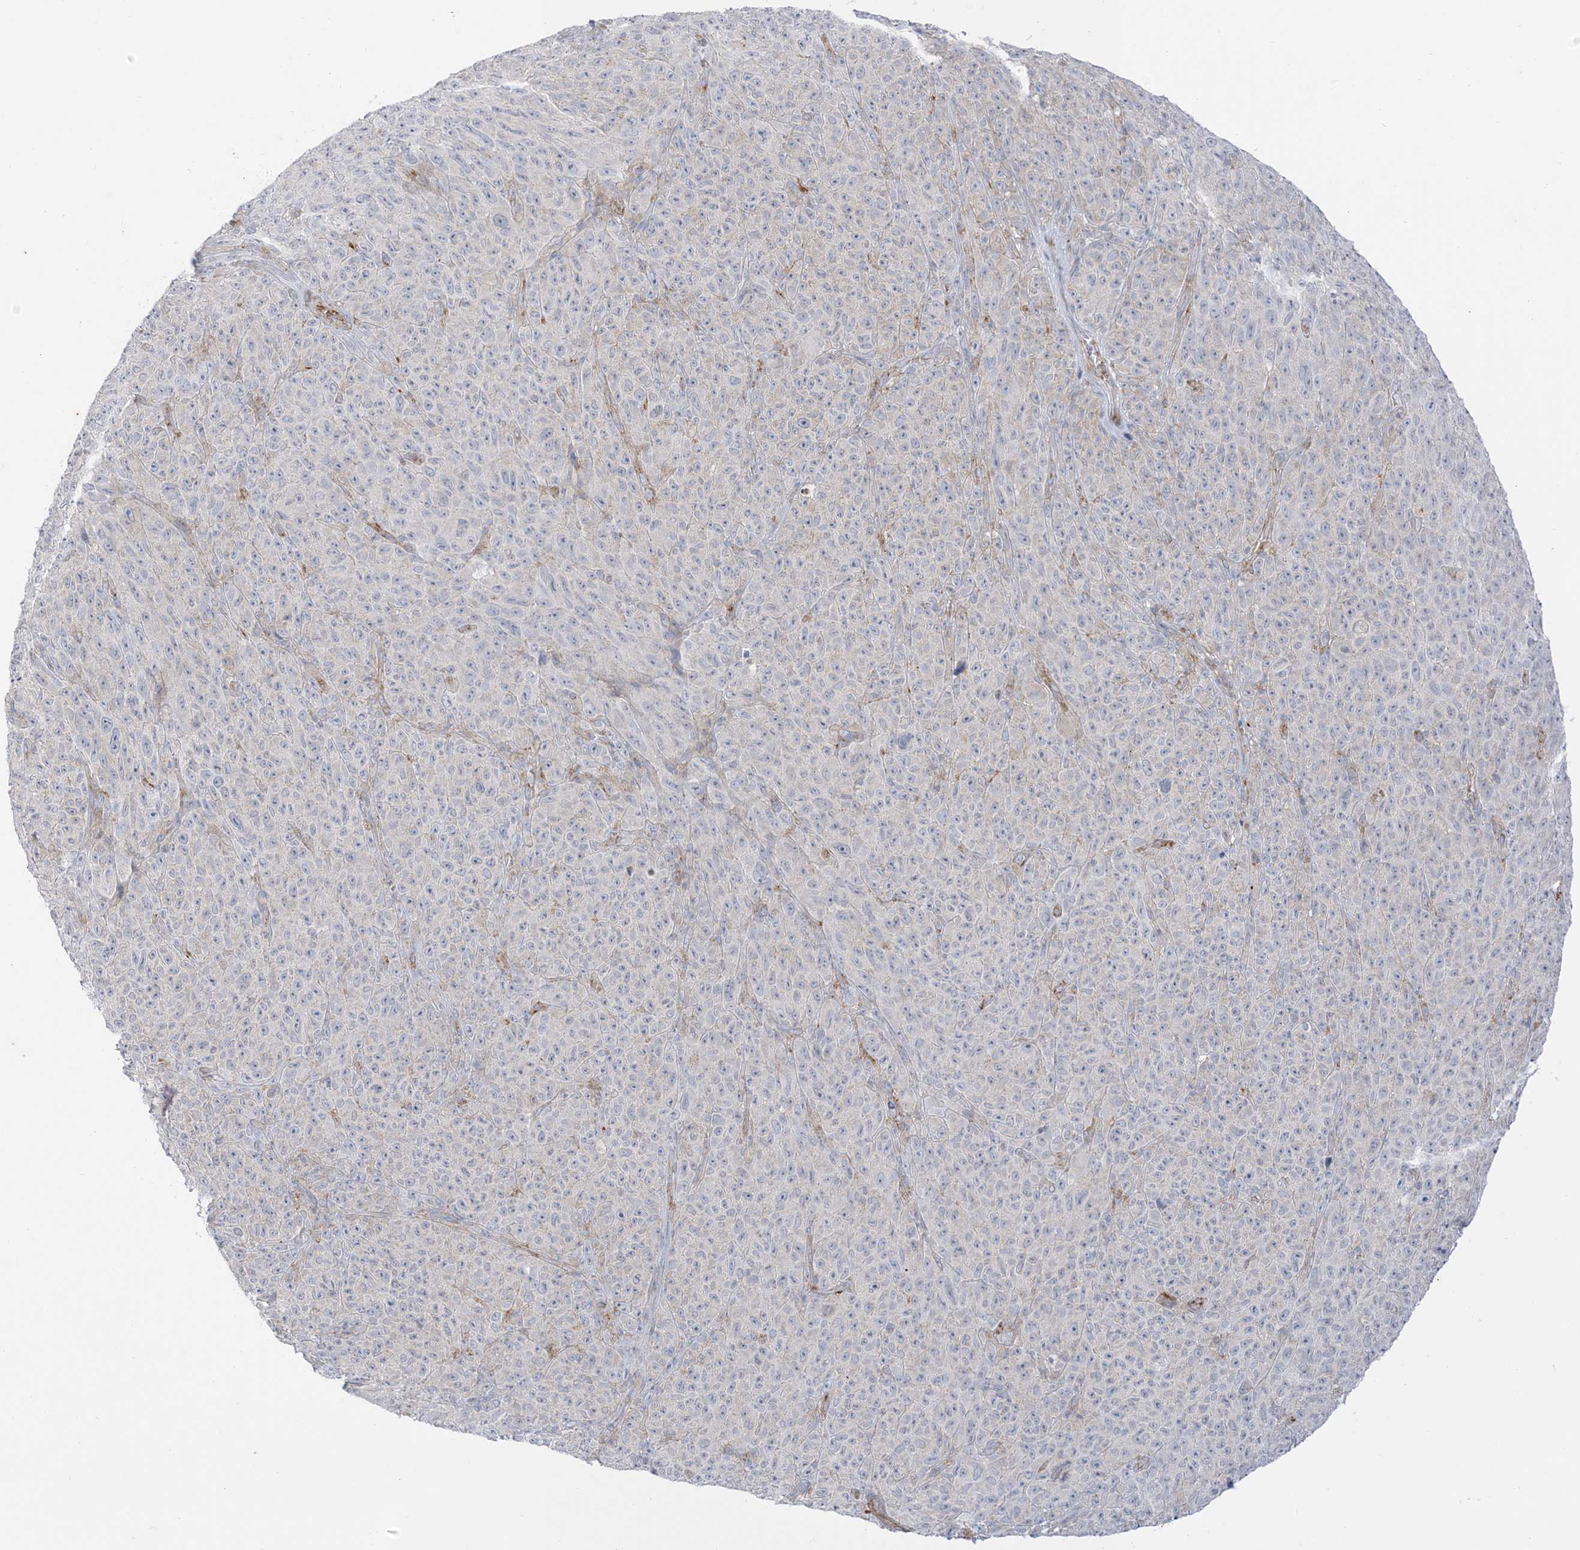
{"staining": {"intensity": "negative", "quantity": "none", "location": "none"}, "tissue": "melanoma", "cell_type": "Tumor cells", "image_type": "cancer", "snomed": [{"axis": "morphology", "description": "Malignant melanoma, NOS"}, {"axis": "topography", "description": "Skin"}], "caption": "Melanoma was stained to show a protein in brown. There is no significant expression in tumor cells.", "gene": "RAC1", "patient": {"sex": "female", "age": 82}}